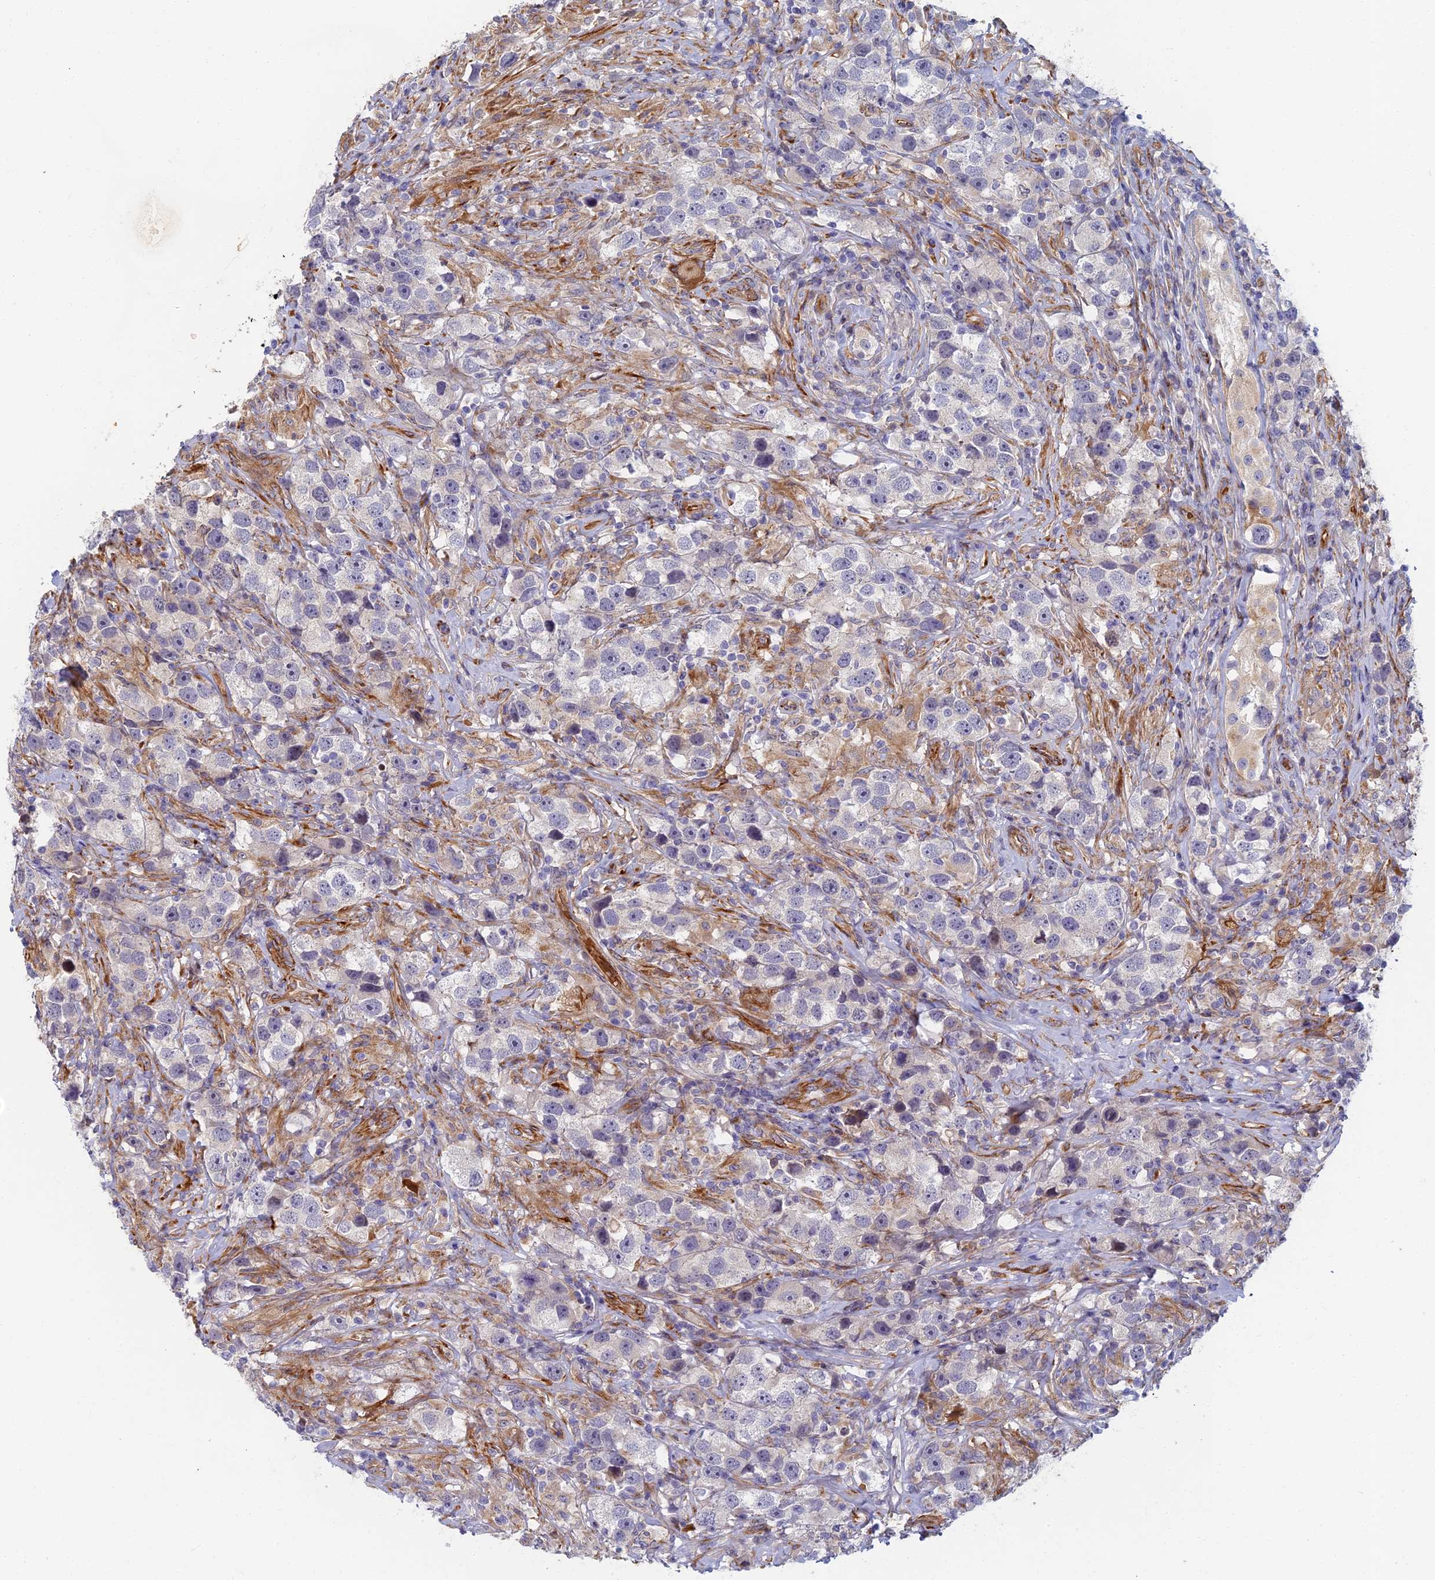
{"staining": {"intensity": "negative", "quantity": "none", "location": "none"}, "tissue": "testis cancer", "cell_type": "Tumor cells", "image_type": "cancer", "snomed": [{"axis": "morphology", "description": "Seminoma, NOS"}, {"axis": "topography", "description": "Testis"}], "caption": "There is no significant expression in tumor cells of testis cancer.", "gene": "ABCB10", "patient": {"sex": "male", "age": 49}}